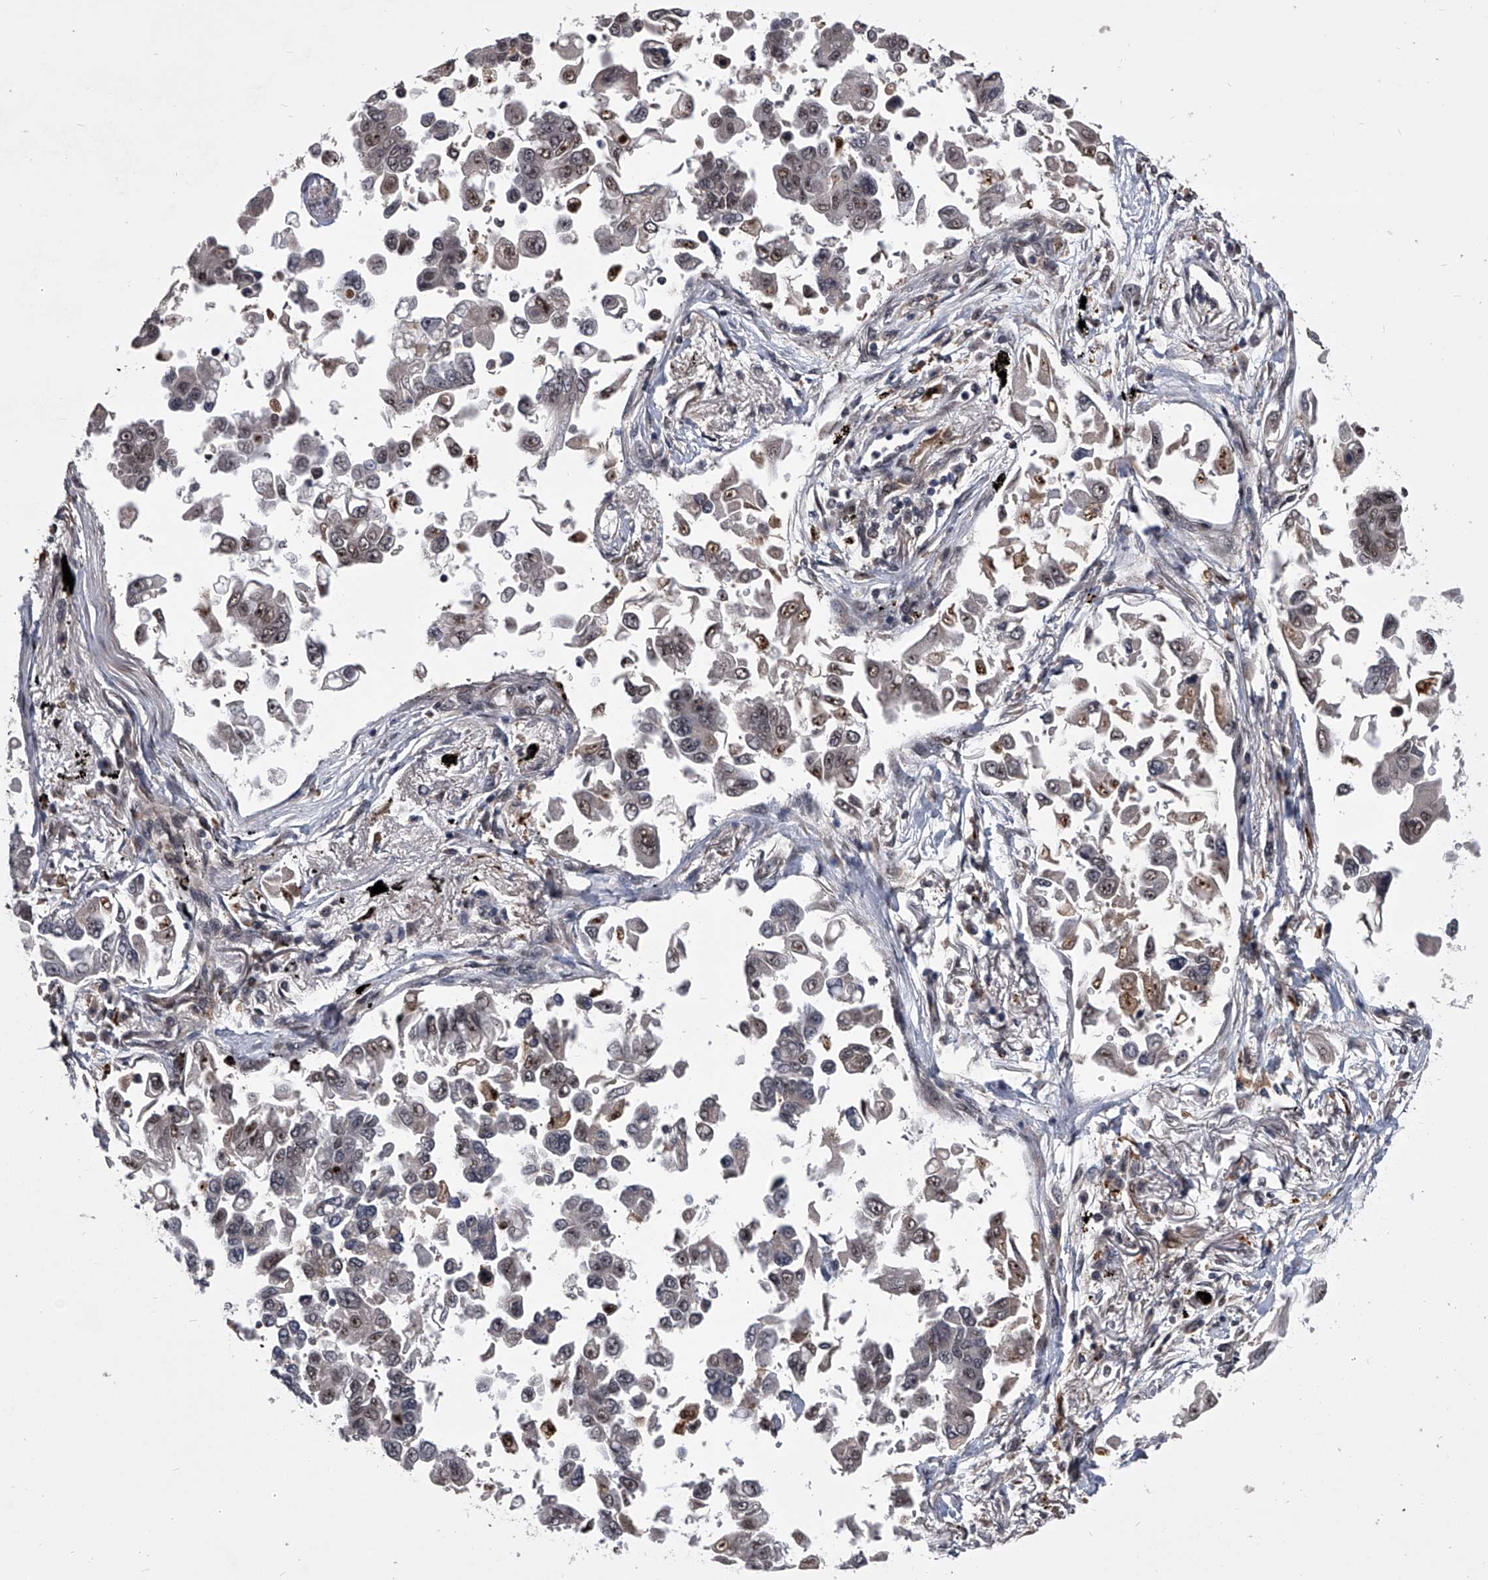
{"staining": {"intensity": "weak", "quantity": "25%-75%", "location": "nuclear"}, "tissue": "lung cancer", "cell_type": "Tumor cells", "image_type": "cancer", "snomed": [{"axis": "morphology", "description": "Adenocarcinoma, NOS"}, {"axis": "topography", "description": "Lung"}], "caption": "A low amount of weak nuclear staining is seen in approximately 25%-75% of tumor cells in adenocarcinoma (lung) tissue. (DAB (3,3'-diaminobenzidine) = brown stain, brightfield microscopy at high magnification).", "gene": "CMTR1", "patient": {"sex": "female", "age": 67}}